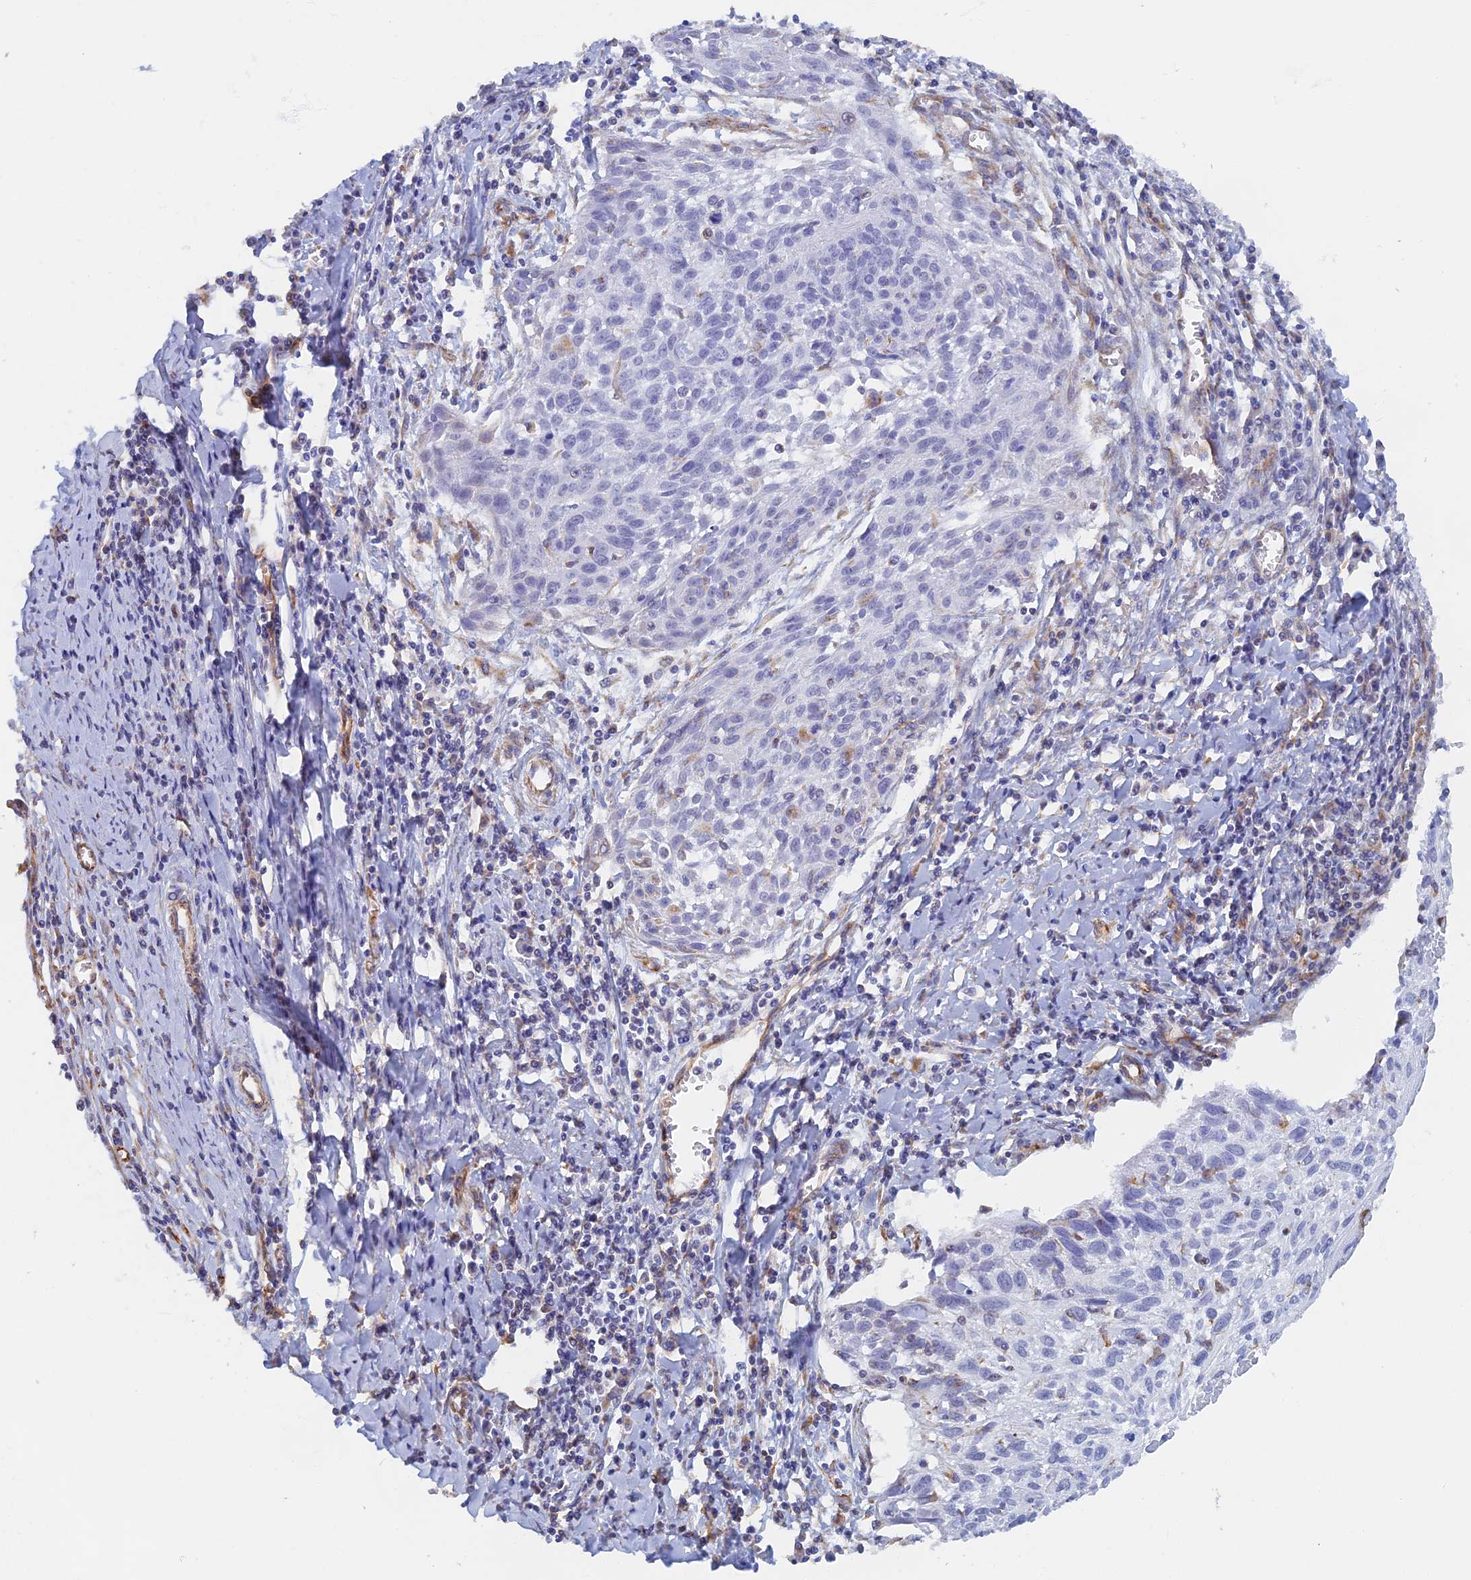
{"staining": {"intensity": "negative", "quantity": "none", "location": "none"}, "tissue": "cervical cancer", "cell_type": "Tumor cells", "image_type": "cancer", "snomed": [{"axis": "morphology", "description": "Squamous cell carcinoma, NOS"}, {"axis": "topography", "description": "Cervix"}], "caption": "Human squamous cell carcinoma (cervical) stained for a protein using immunohistochemistry (IHC) reveals no positivity in tumor cells.", "gene": "RMC1", "patient": {"sex": "female", "age": 51}}